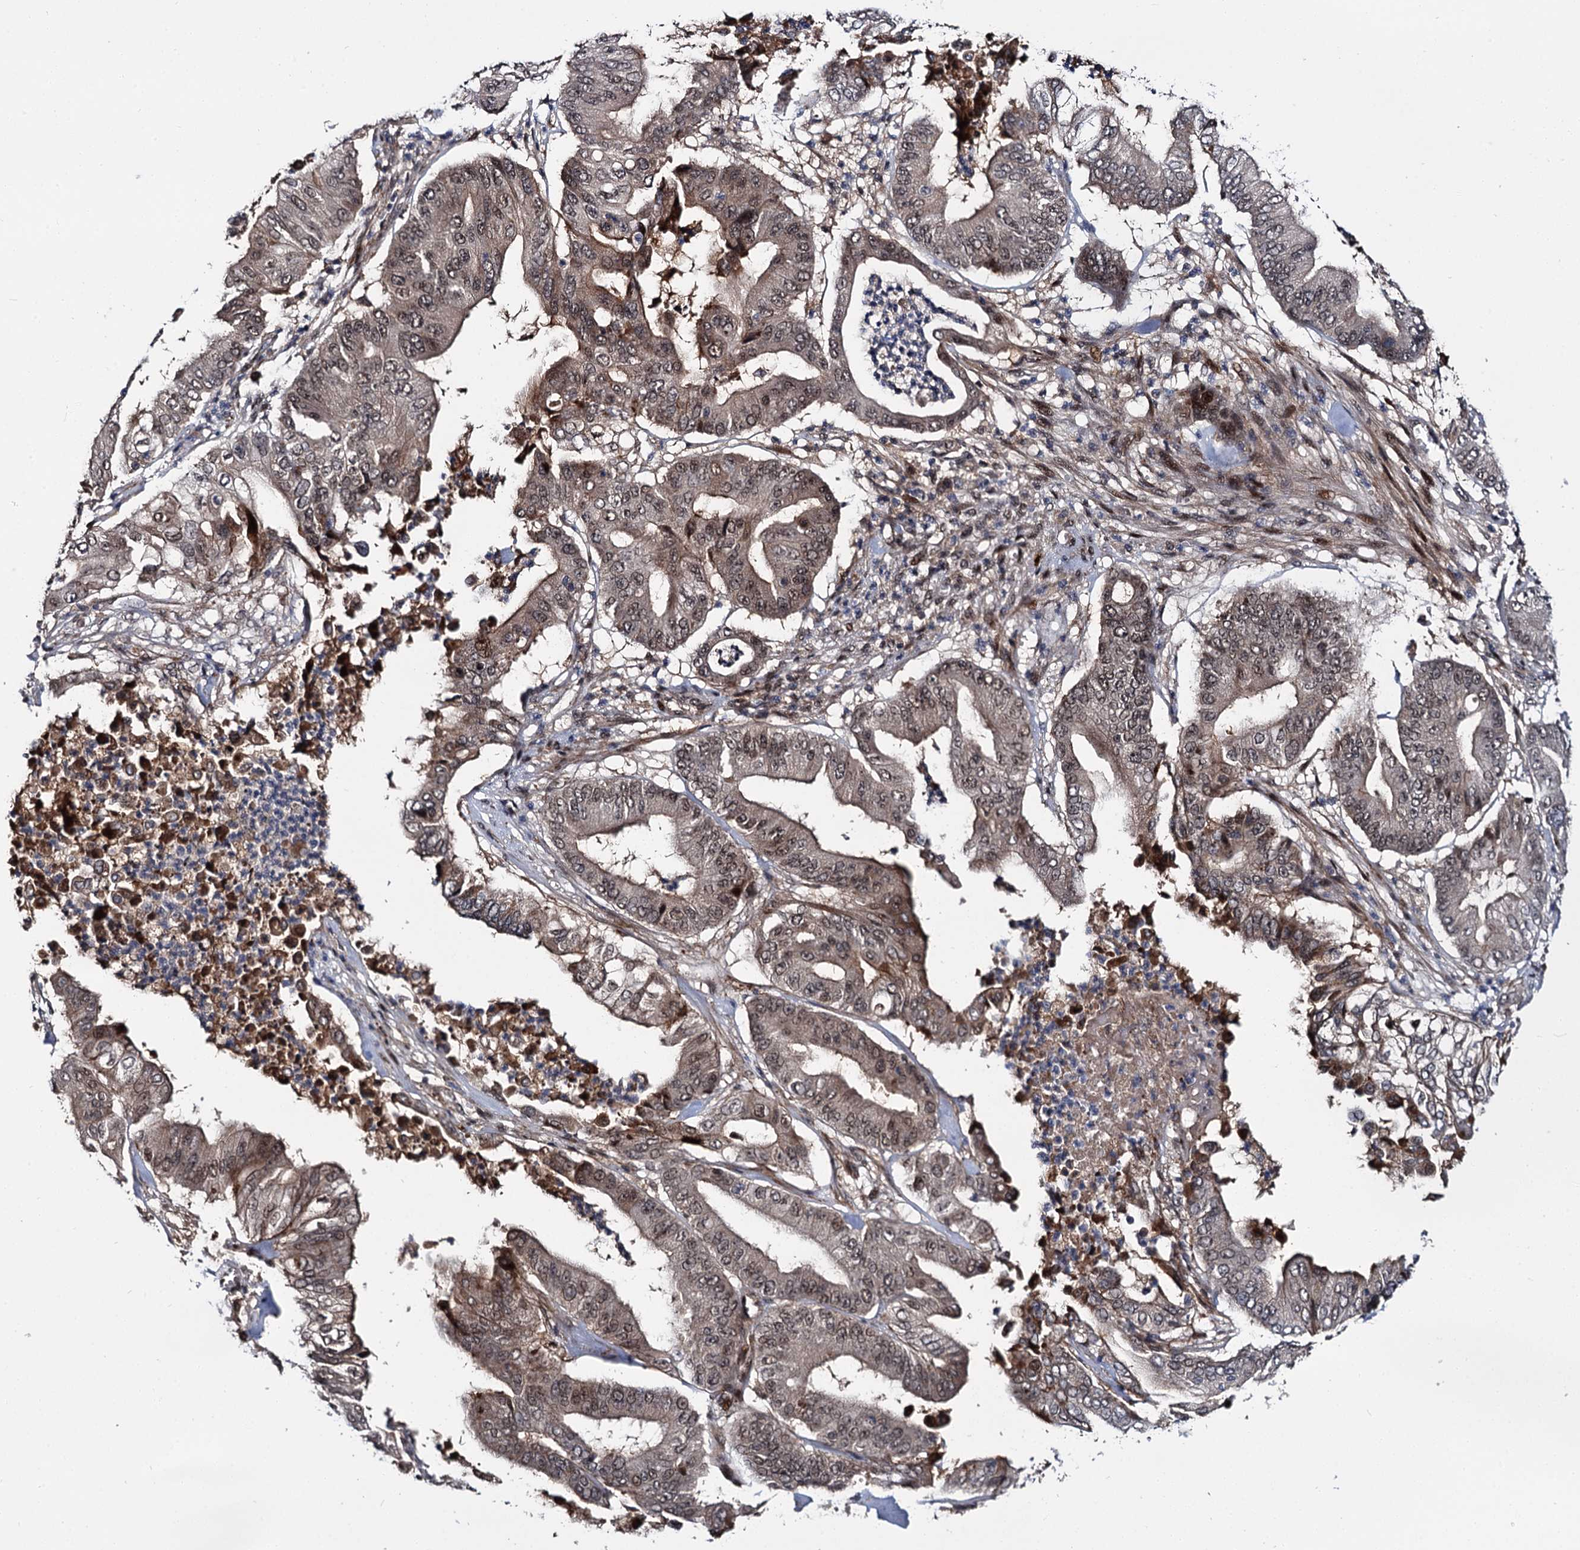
{"staining": {"intensity": "moderate", "quantity": ">75%", "location": "cytoplasmic/membranous,nuclear"}, "tissue": "pancreatic cancer", "cell_type": "Tumor cells", "image_type": "cancer", "snomed": [{"axis": "morphology", "description": "Adenocarcinoma, NOS"}, {"axis": "topography", "description": "Pancreas"}], "caption": "Protein staining of pancreatic adenocarcinoma tissue reveals moderate cytoplasmic/membranous and nuclear positivity in about >75% of tumor cells. (DAB IHC with brightfield microscopy, high magnification).", "gene": "MBD6", "patient": {"sex": "female", "age": 77}}